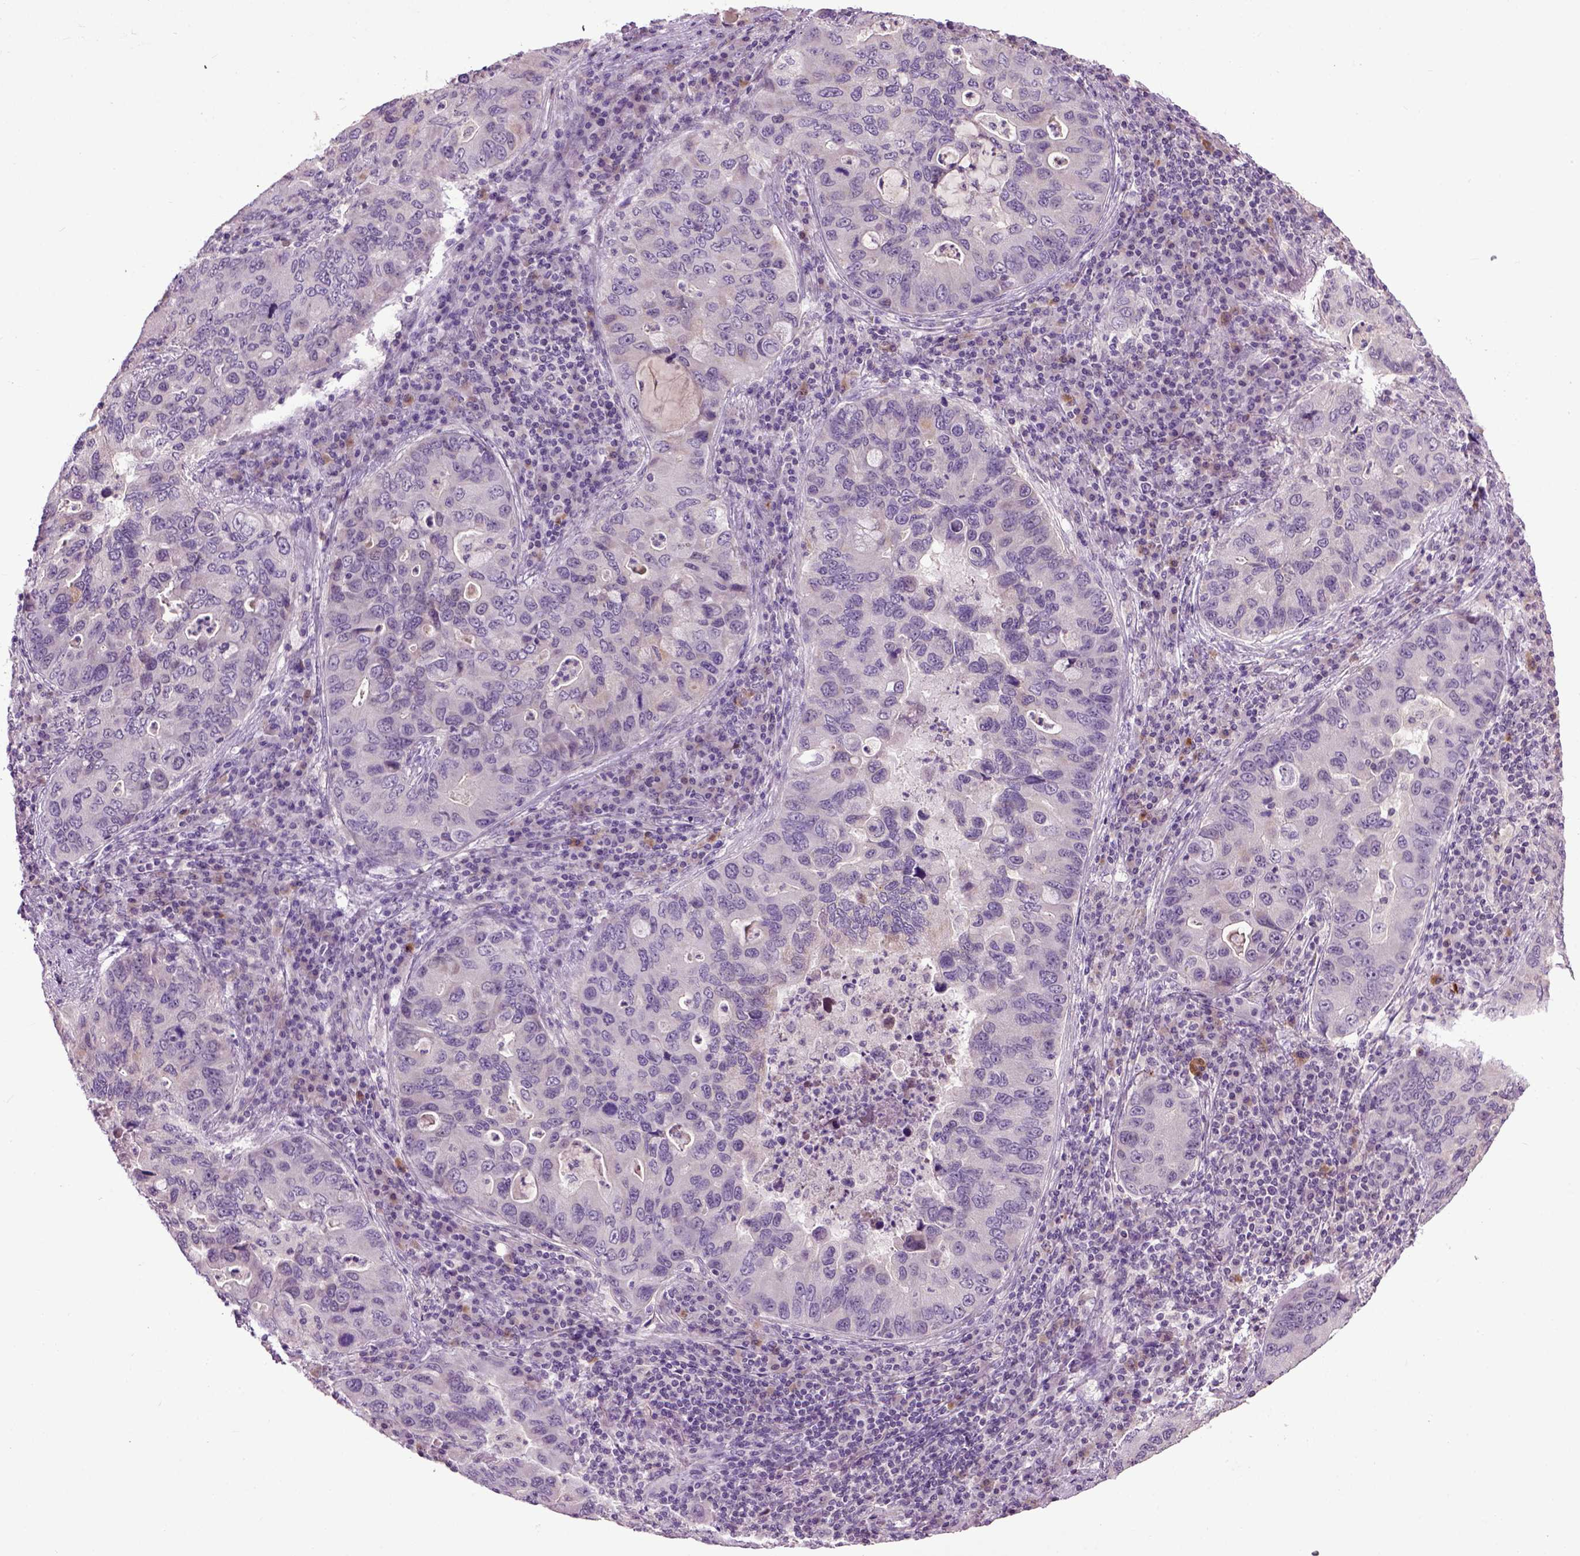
{"staining": {"intensity": "negative", "quantity": "none", "location": "none"}, "tissue": "lung cancer", "cell_type": "Tumor cells", "image_type": "cancer", "snomed": [{"axis": "morphology", "description": "Adenocarcinoma, NOS"}, {"axis": "morphology", "description": "Adenocarcinoma, metastatic, NOS"}, {"axis": "topography", "description": "Lymph node"}, {"axis": "topography", "description": "Lung"}], "caption": "DAB immunohistochemical staining of adenocarcinoma (lung) exhibits no significant positivity in tumor cells.", "gene": "EMILIN3", "patient": {"sex": "female", "age": 54}}